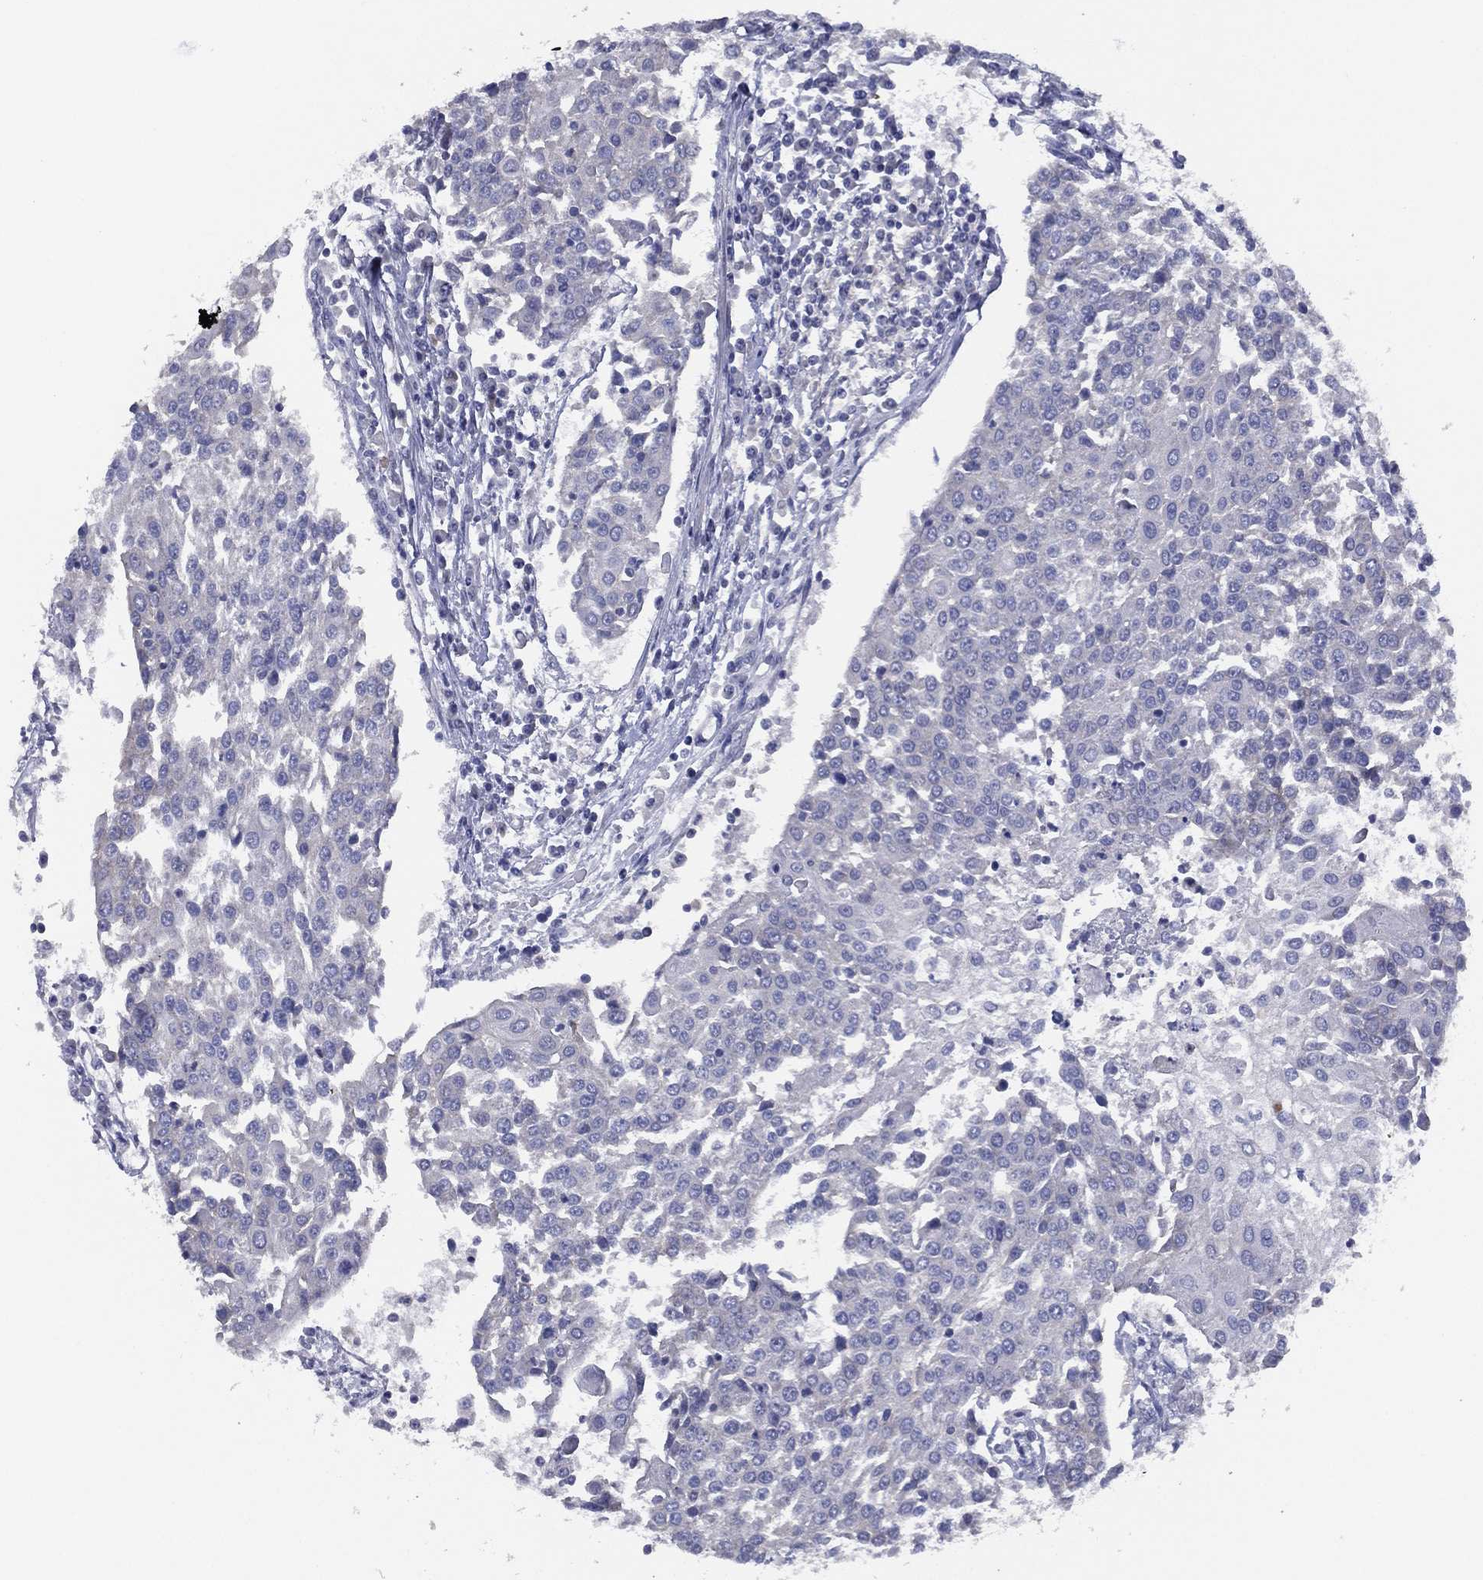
{"staining": {"intensity": "negative", "quantity": "none", "location": "none"}, "tissue": "urothelial cancer", "cell_type": "Tumor cells", "image_type": "cancer", "snomed": [{"axis": "morphology", "description": "Urothelial carcinoma, High grade"}, {"axis": "topography", "description": "Urinary bladder"}], "caption": "Immunohistochemistry (IHC) of high-grade urothelial carcinoma reveals no staining in tumor cells.", "gene": "SLC13A4", "patient": {"sex": "female", "age": 85}}